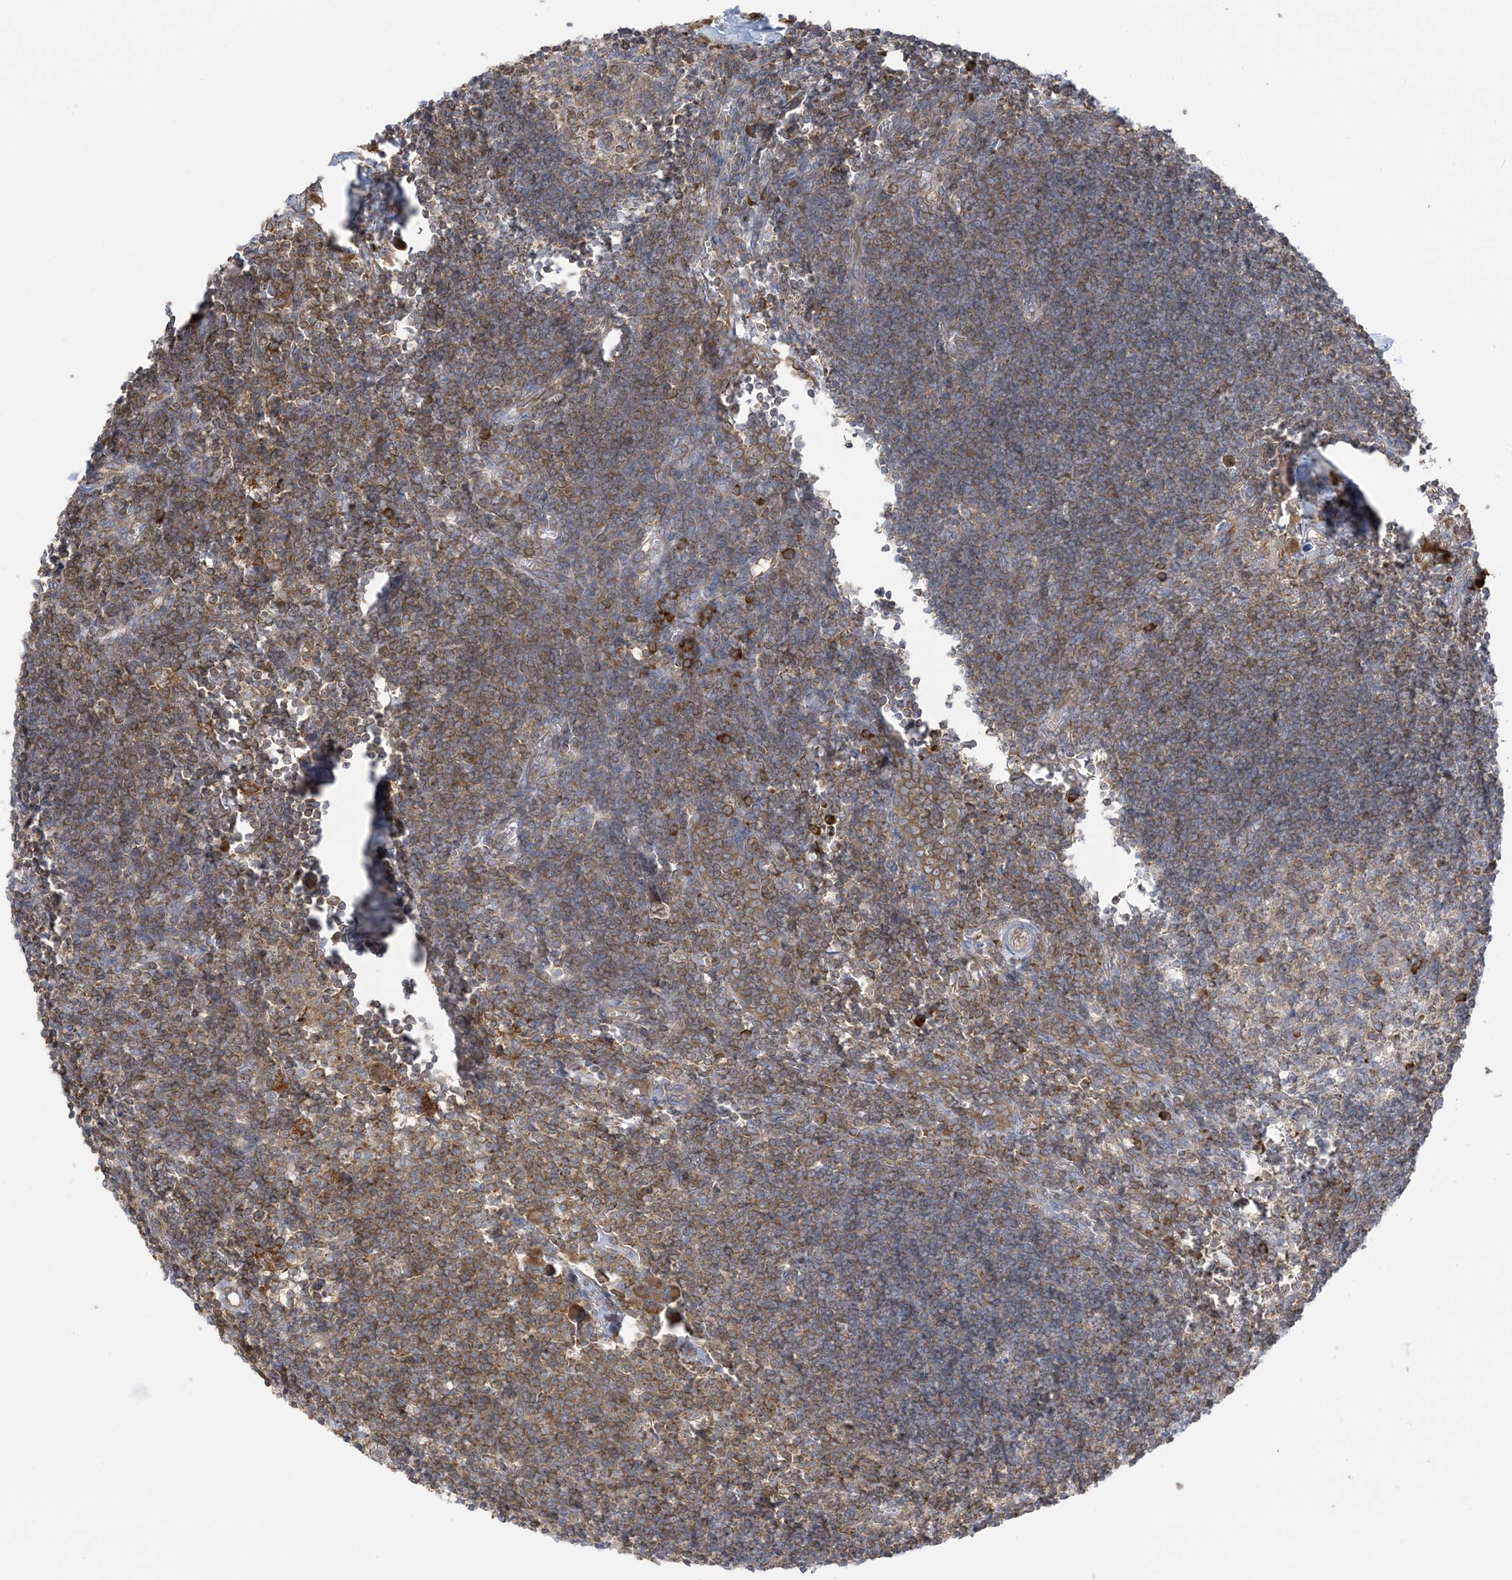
{"staining": {"intensity": "moderate", "quantity": ">75%", "location": "cytoplasmic/membranous"}, "tissue": "lymph node", "cell_type": "Germinal center cells", "image_type": "normal", "snomed": [{"axis": "morphology", "description": "Normal tissue, NOS"}, {"axis": "morphology", "description": "Malignant melanoma, Metastatic site"}, {"axis": "topography", "description": "Lymph node"}], "caption": "An immunohistochemistry histopathology image of unremarkable tissue is shown. Protein staining in brown highlights moderate cytoplasmic/membranous positivity in lymph node within germinal center cells.", "gene": "SRP72", "patient": {"sex": "male", "age": 41}}